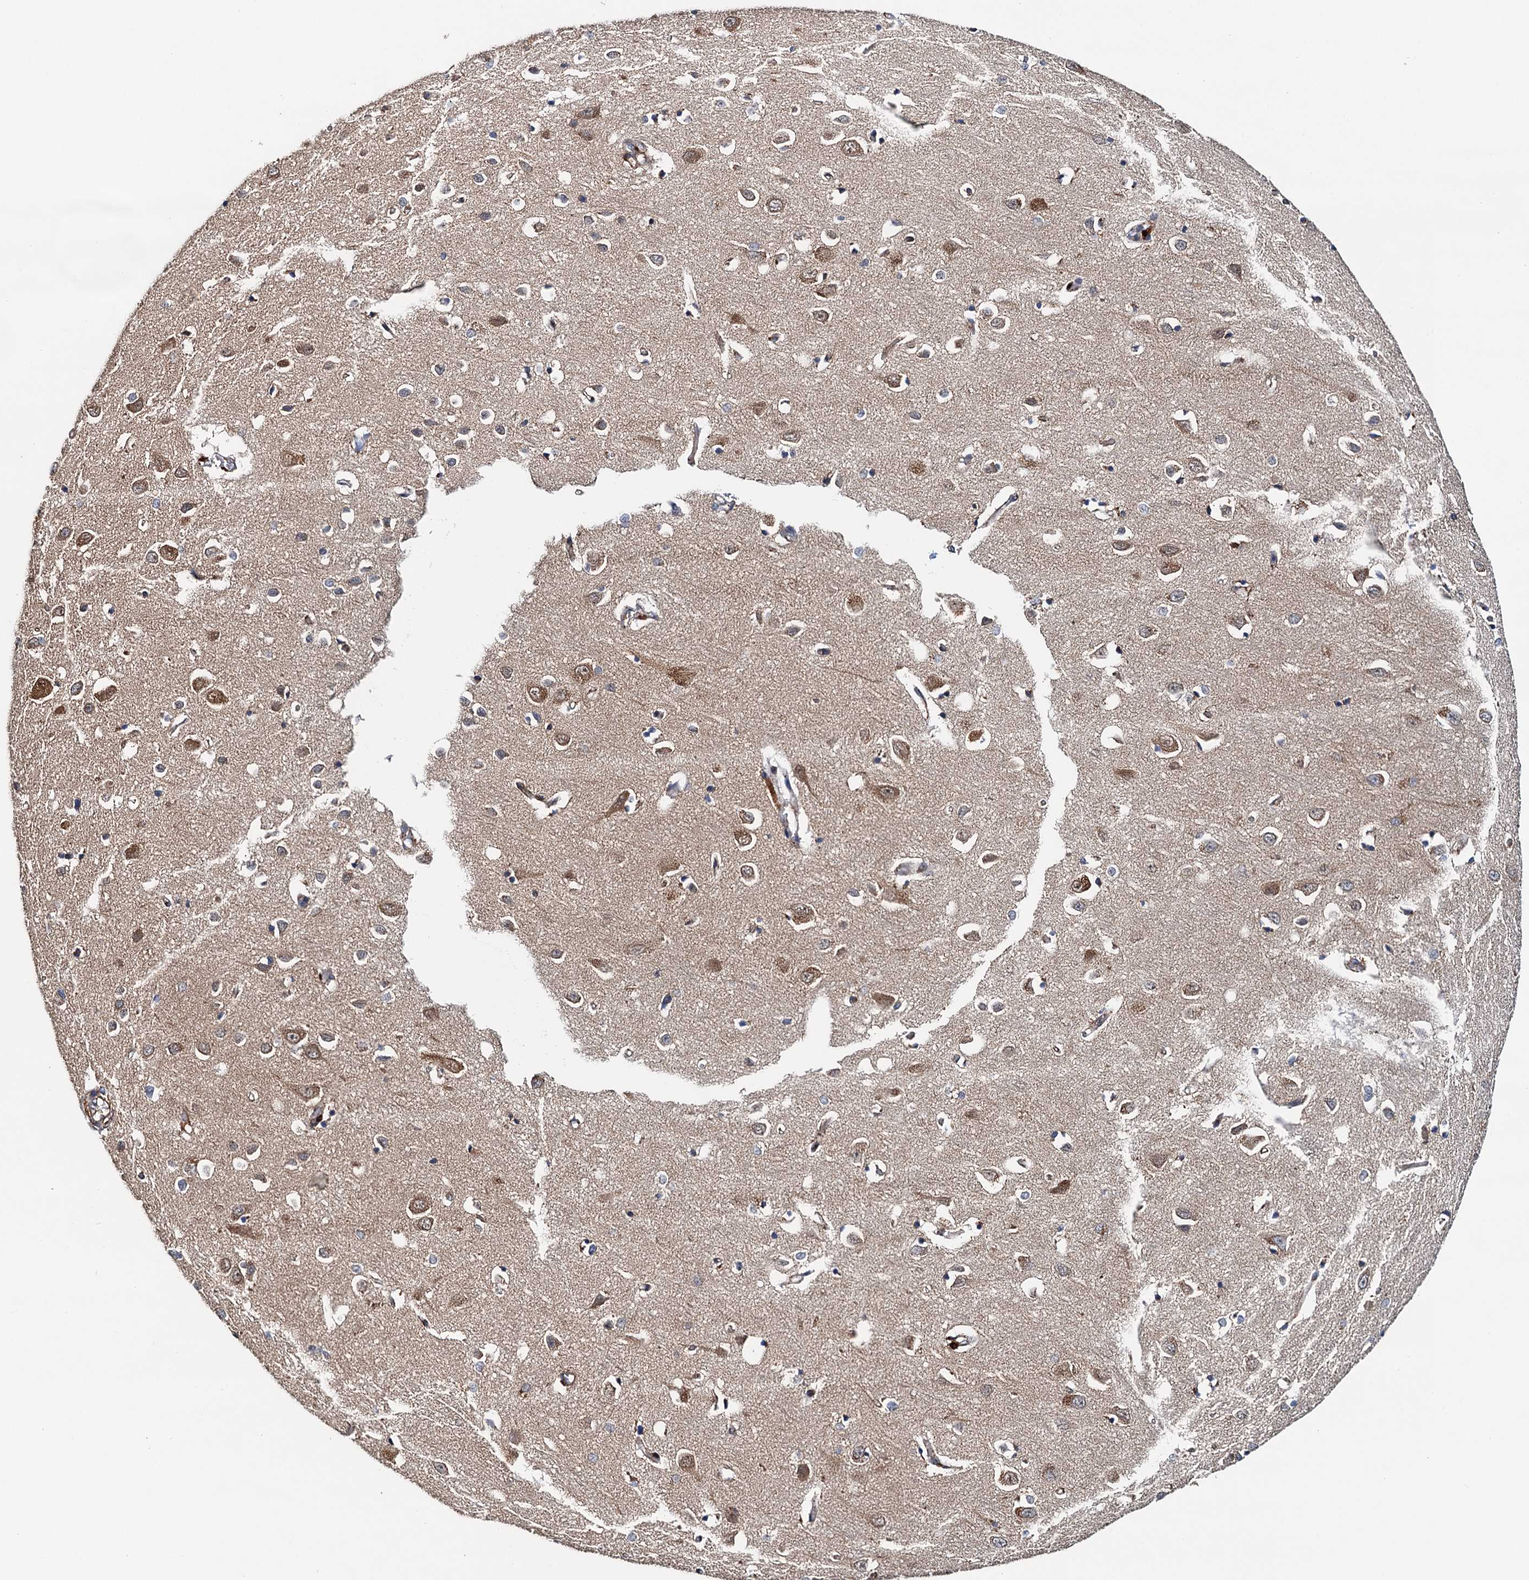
{"staining": {"intensity": "moderate", "quantity": ">75%", "location": "cytoplasmic/membranous"}, "tissue": "cerebral cortex", "cell_type": "Endothelial cells", "image_type": "normal", "snomed": [{"axis": "morphology", "description": "Normal tissue, NOS"}, {"axis": "topography", "description": "Cerebral cortex"}], "caption": "A high-resolution photomicrograph shows immunohistochemistry (IHC) staining of normal cerebral cortex, which exhibits moderate cytoplasmic/membranous staining in approximately >75% of endothelial cells.", "gene": "AAGAB", "patient": {"sex": "female", "age": 64}}